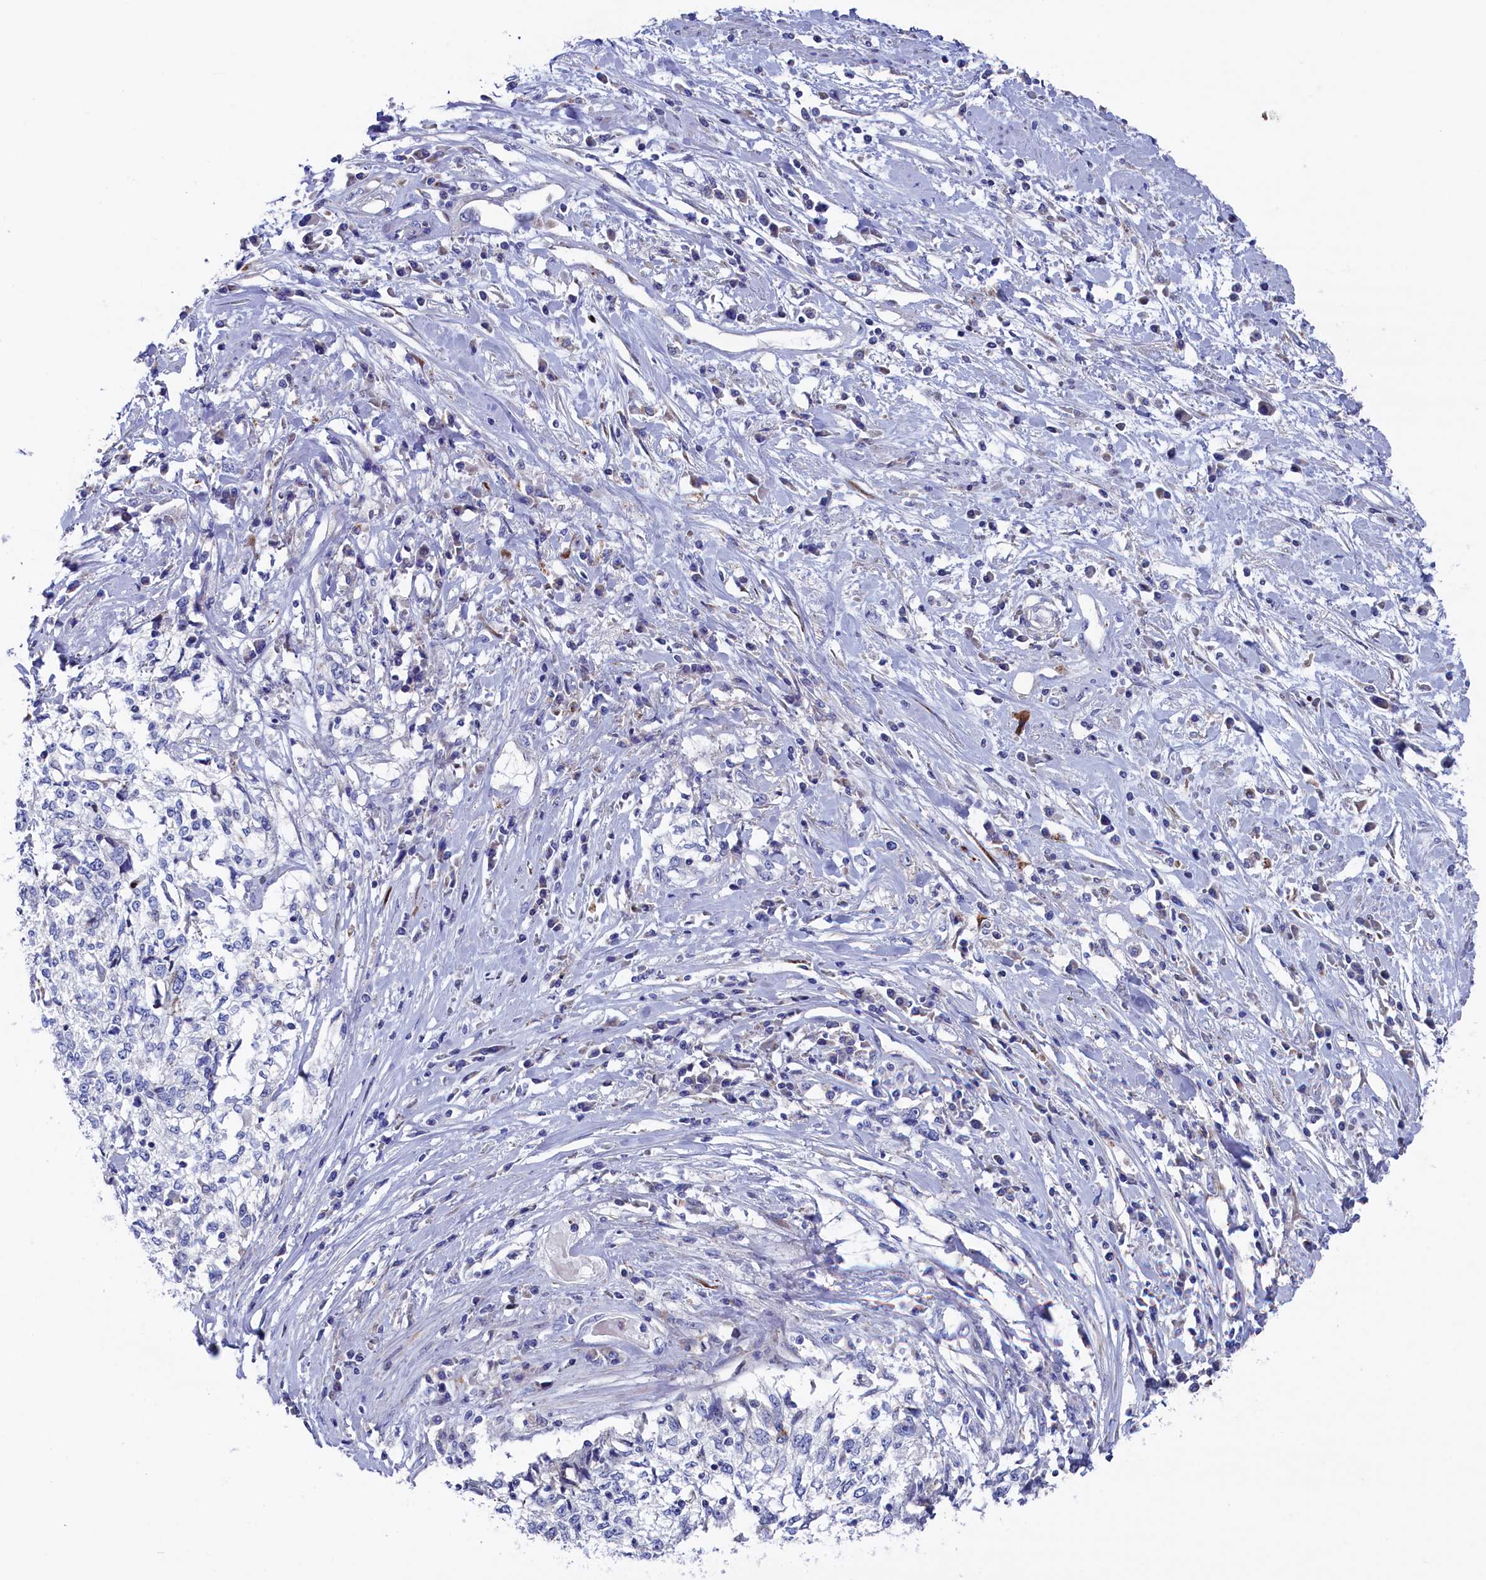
{"staining": {"intensity": "negative", "quantity": "none", "location": "none"}, "tissue": "cervical cancer", "cell_type": "Tumor cells", "image_type": "cancer", "snomed": [{"axis": "morphology", "description": "Squamous cell carcinoma, NOS"}, {"axis": "topography", "description": "Cervix"}], "caption": "A high-resolution image shows IHC staining of squamous cell carcinoma (cervical), which demonstrates no significant staining in tumor cells. Brightfield microscopy of immunohistochemistry stained with DAB (3,3'-diaminobenzidine) (brown) and hematoxylin (blue), captured at high magnification.", "gene": "NUDT7", "patient": {"sex": "female", "age": 57}}